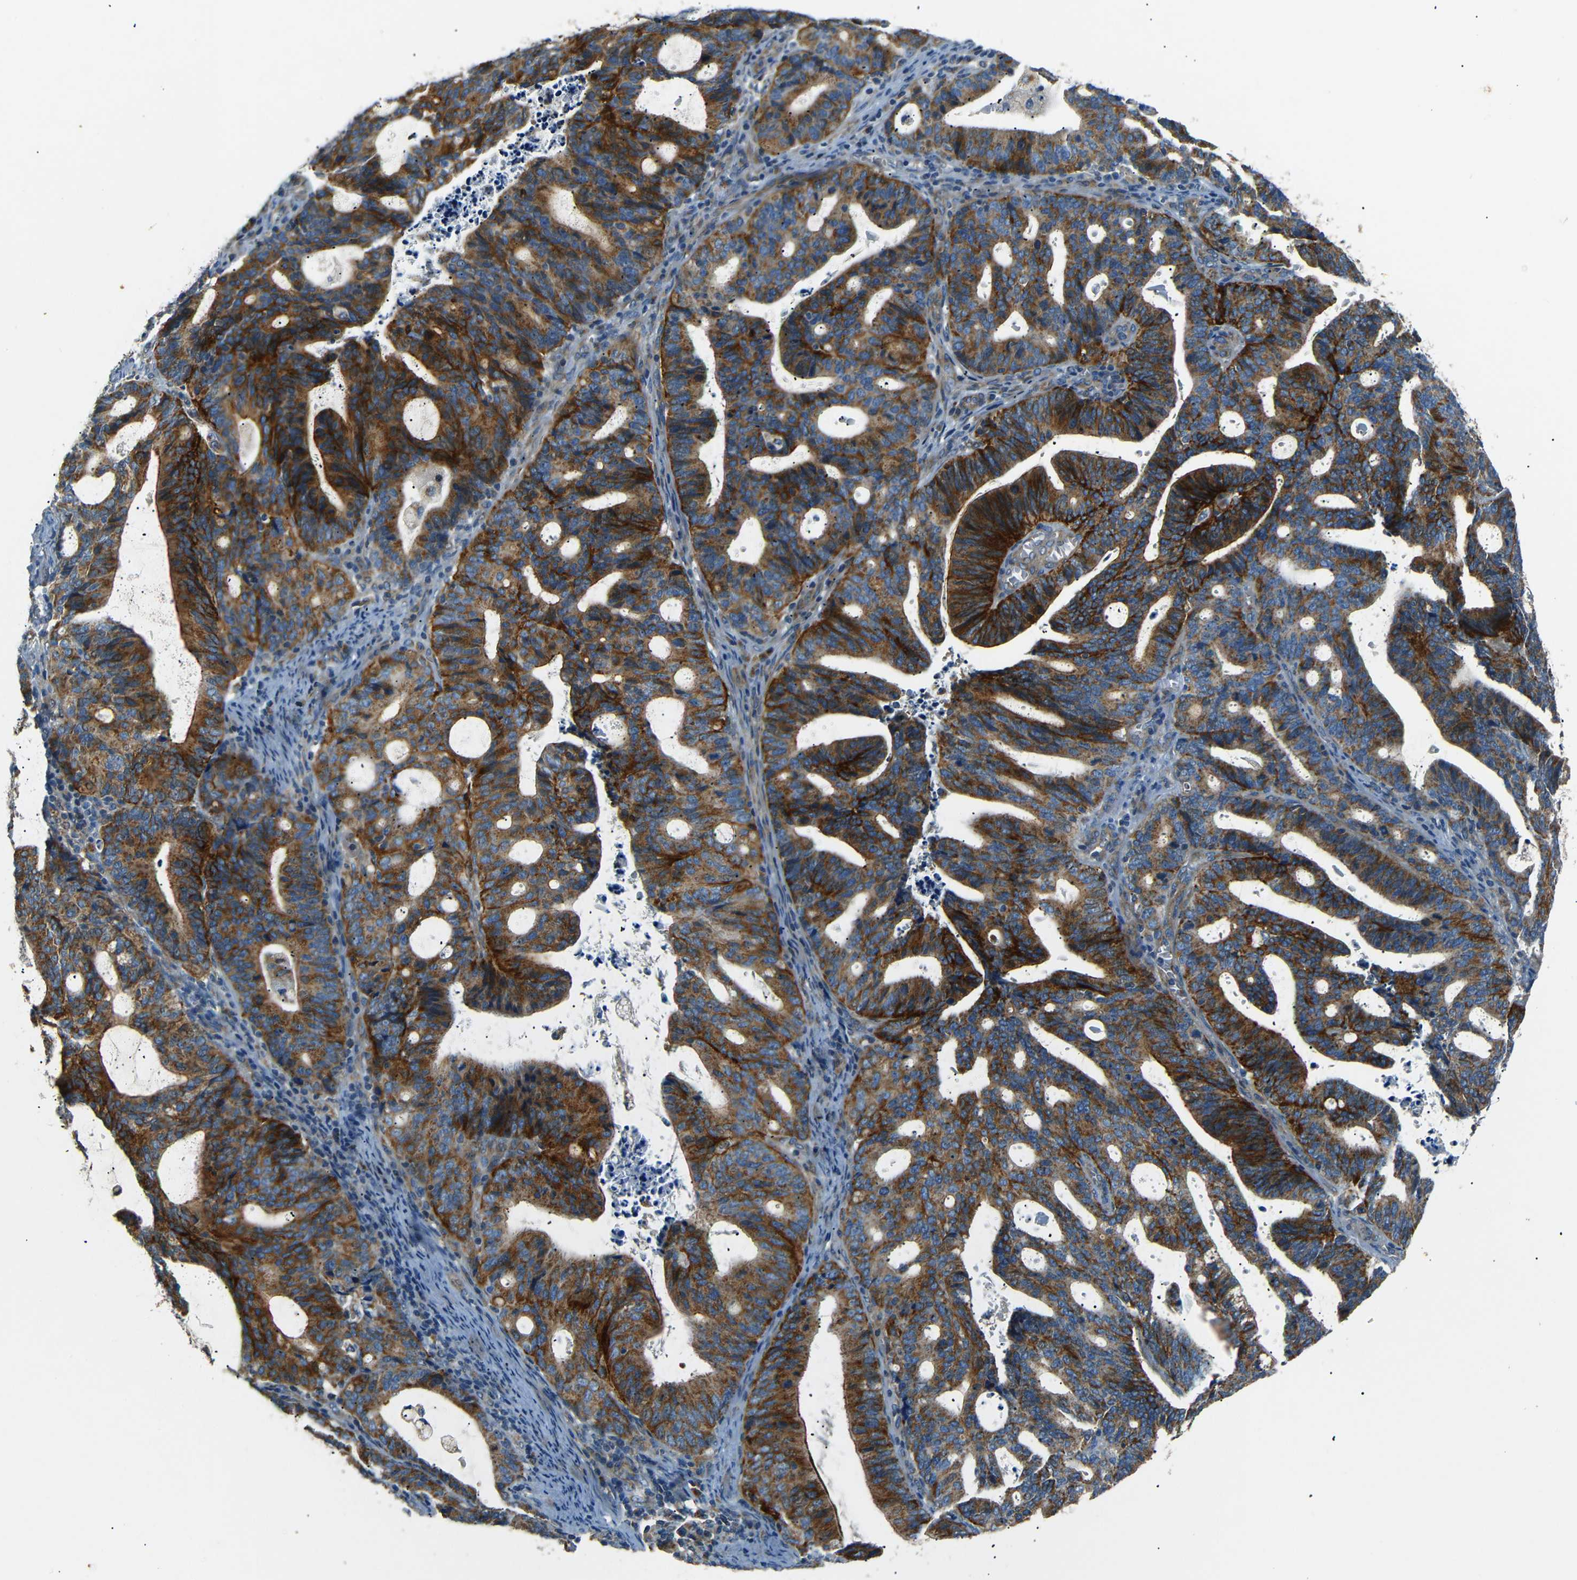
{"staining": {"intensity": "strong", "quantity": ">75%", "location": "cytoplasmic/membranous"}, "tissue": "endometrial cancer", "cell_type": "Tumor cells", "image_type": "cancer", "snomed": [{"axis": "morphology", "description": "Adenocarcinoma, NOS"}, {"axis": "topography", "description": "Uterus"}], "caption": "Strong cytoplasmic/membranous positivity is appreciated in about >75% of tumor cells in endometrial cancer.", "gene": "NETO2", "patient": {"sex": "female", "age": 83}}